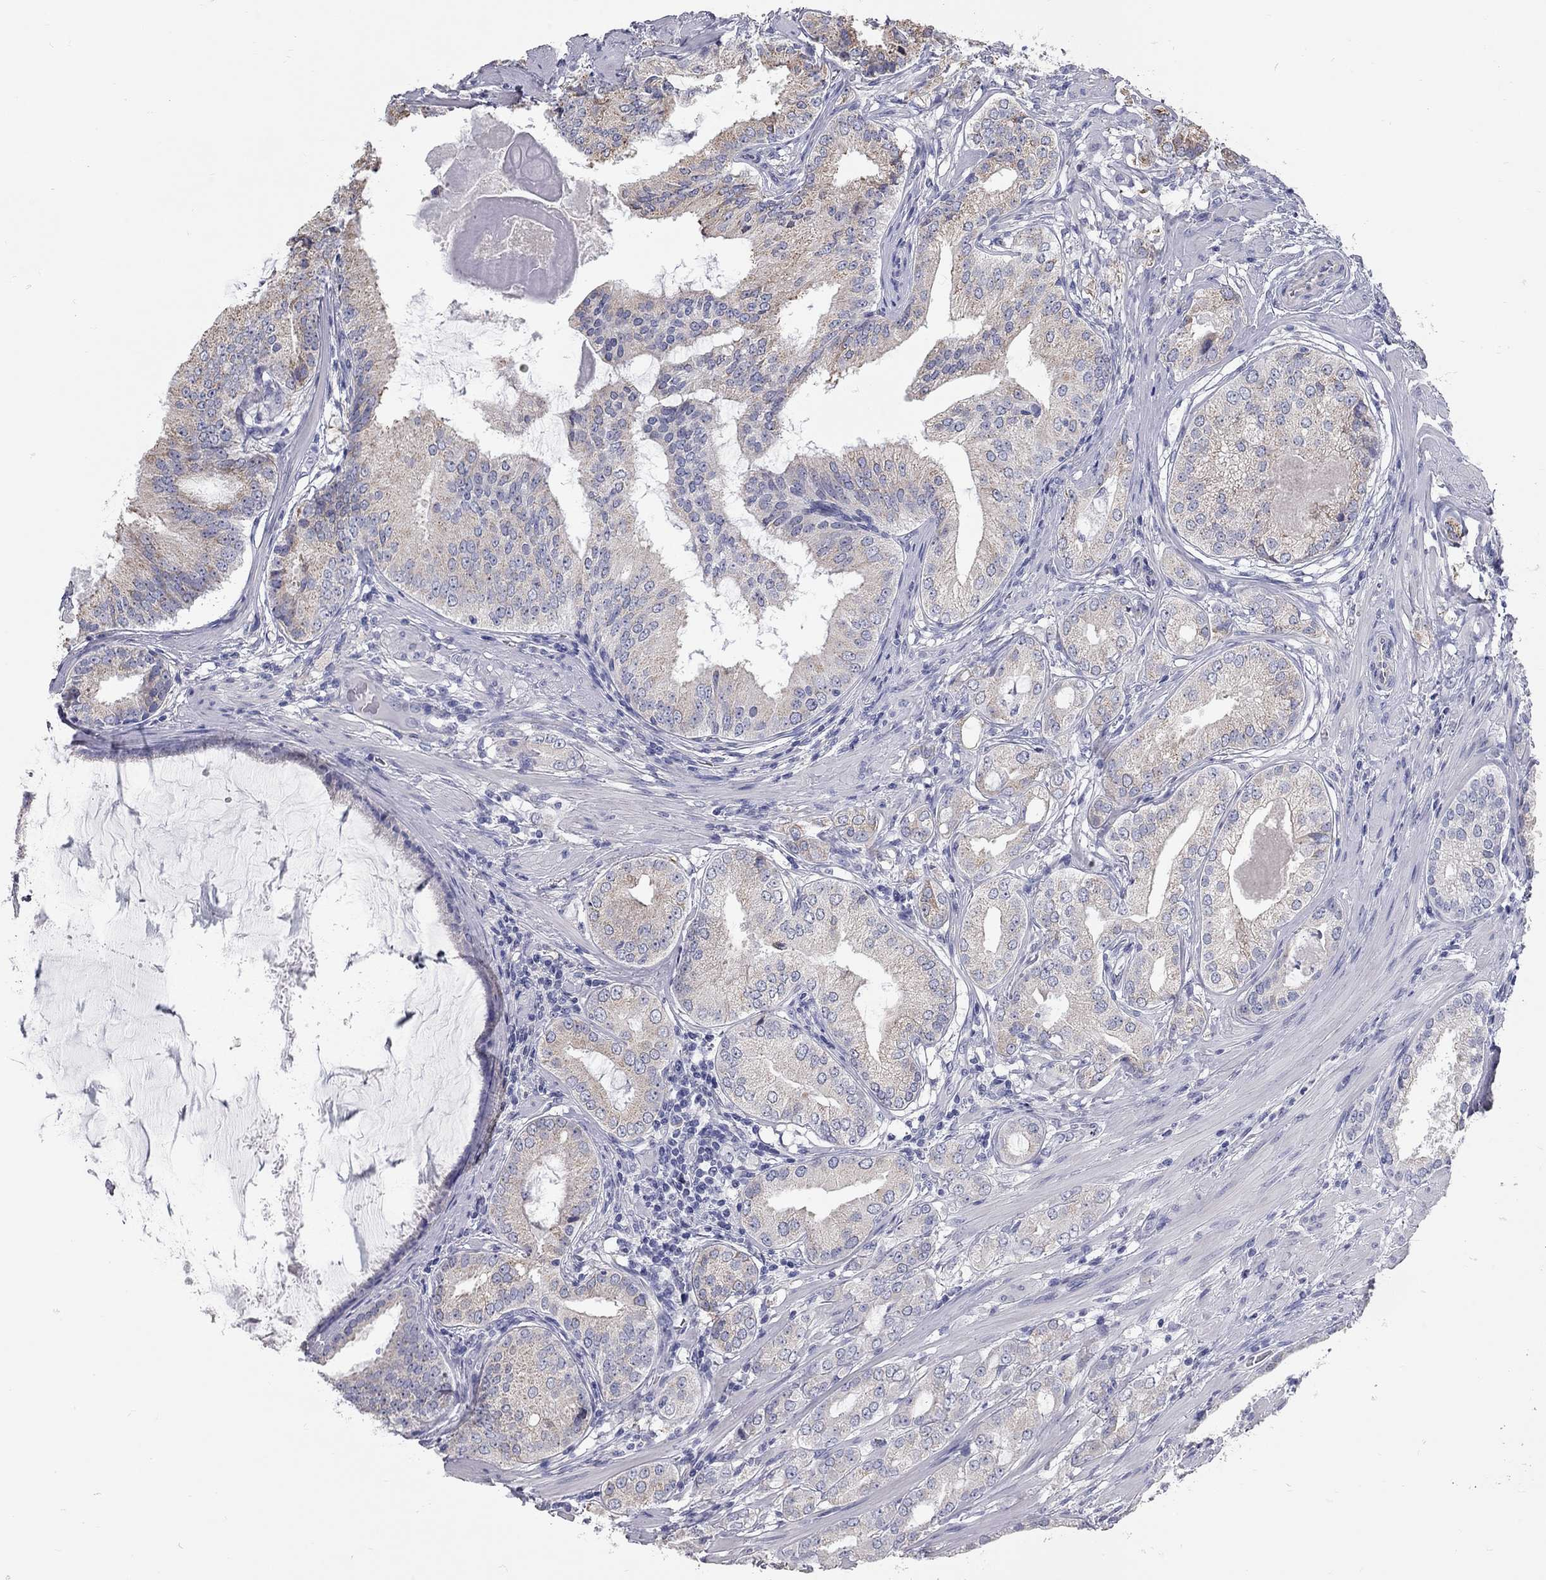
{"staining": {"intensity": "weak", "quantity": "<25%", "location": "cytoplasmic/membranous"}, "tissue": "prostate cancer", "cell_type": "Tumor cells", "image_type": "cancer", "snomed": [{"axis": "morphology", "description": "Adenocarcinoma, High grade"}, {"axis": "topography", "description": "Prostate and seminal vesicle, NOS"}], "caption": "This is a micrograph of immunohistochemistry staining of prostate adenocarcinoma (high-grade), which shows no positivity in tumor cells.", "gene": "XAGE2", "patient": {"sex": "male", "age": 62}}